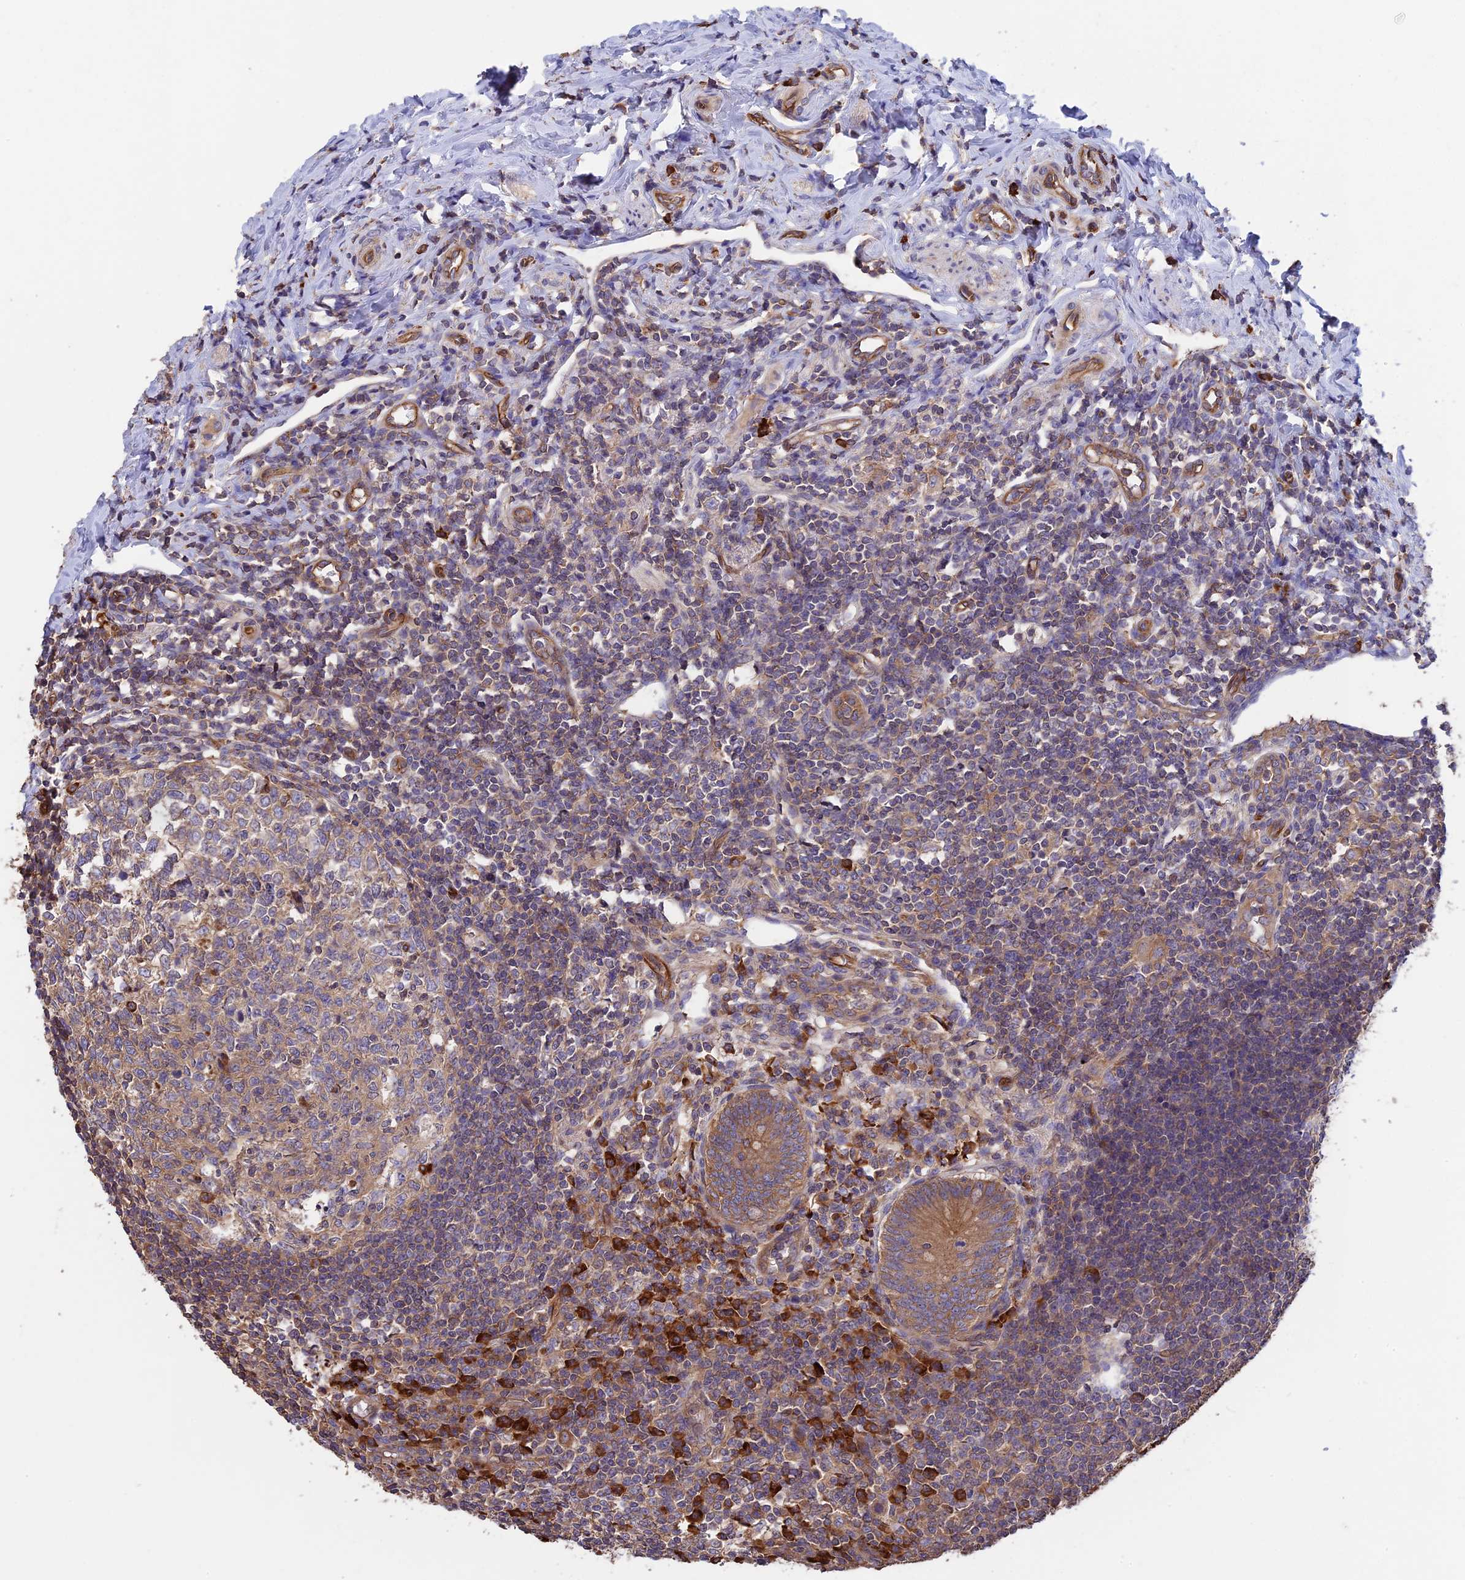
{"staining": {"intensity": "moderate", "quantity": ">75%", "location": "cytoplasmic/membranous"}, "tissue": "appendix", "cell_type": "Glandular cells", "image_type": "normal", "snomed": [{"axis": "morphology", "description": "Normal tissue, NOS"}, {"axis": "topography", "description": "Appendix"}], "caption": "Immunohistochemistry micrograph of benign appendix: appendix stained using immunohistochemistry exhibits medium levels of moderate protein expression localized specifically in the cytoplasmic/membranous of glandular cells, appearing as a cytoplasmic/membranous brown color.", "gene": "GAS8", "patient": {"sex": "female", "age": 33}}